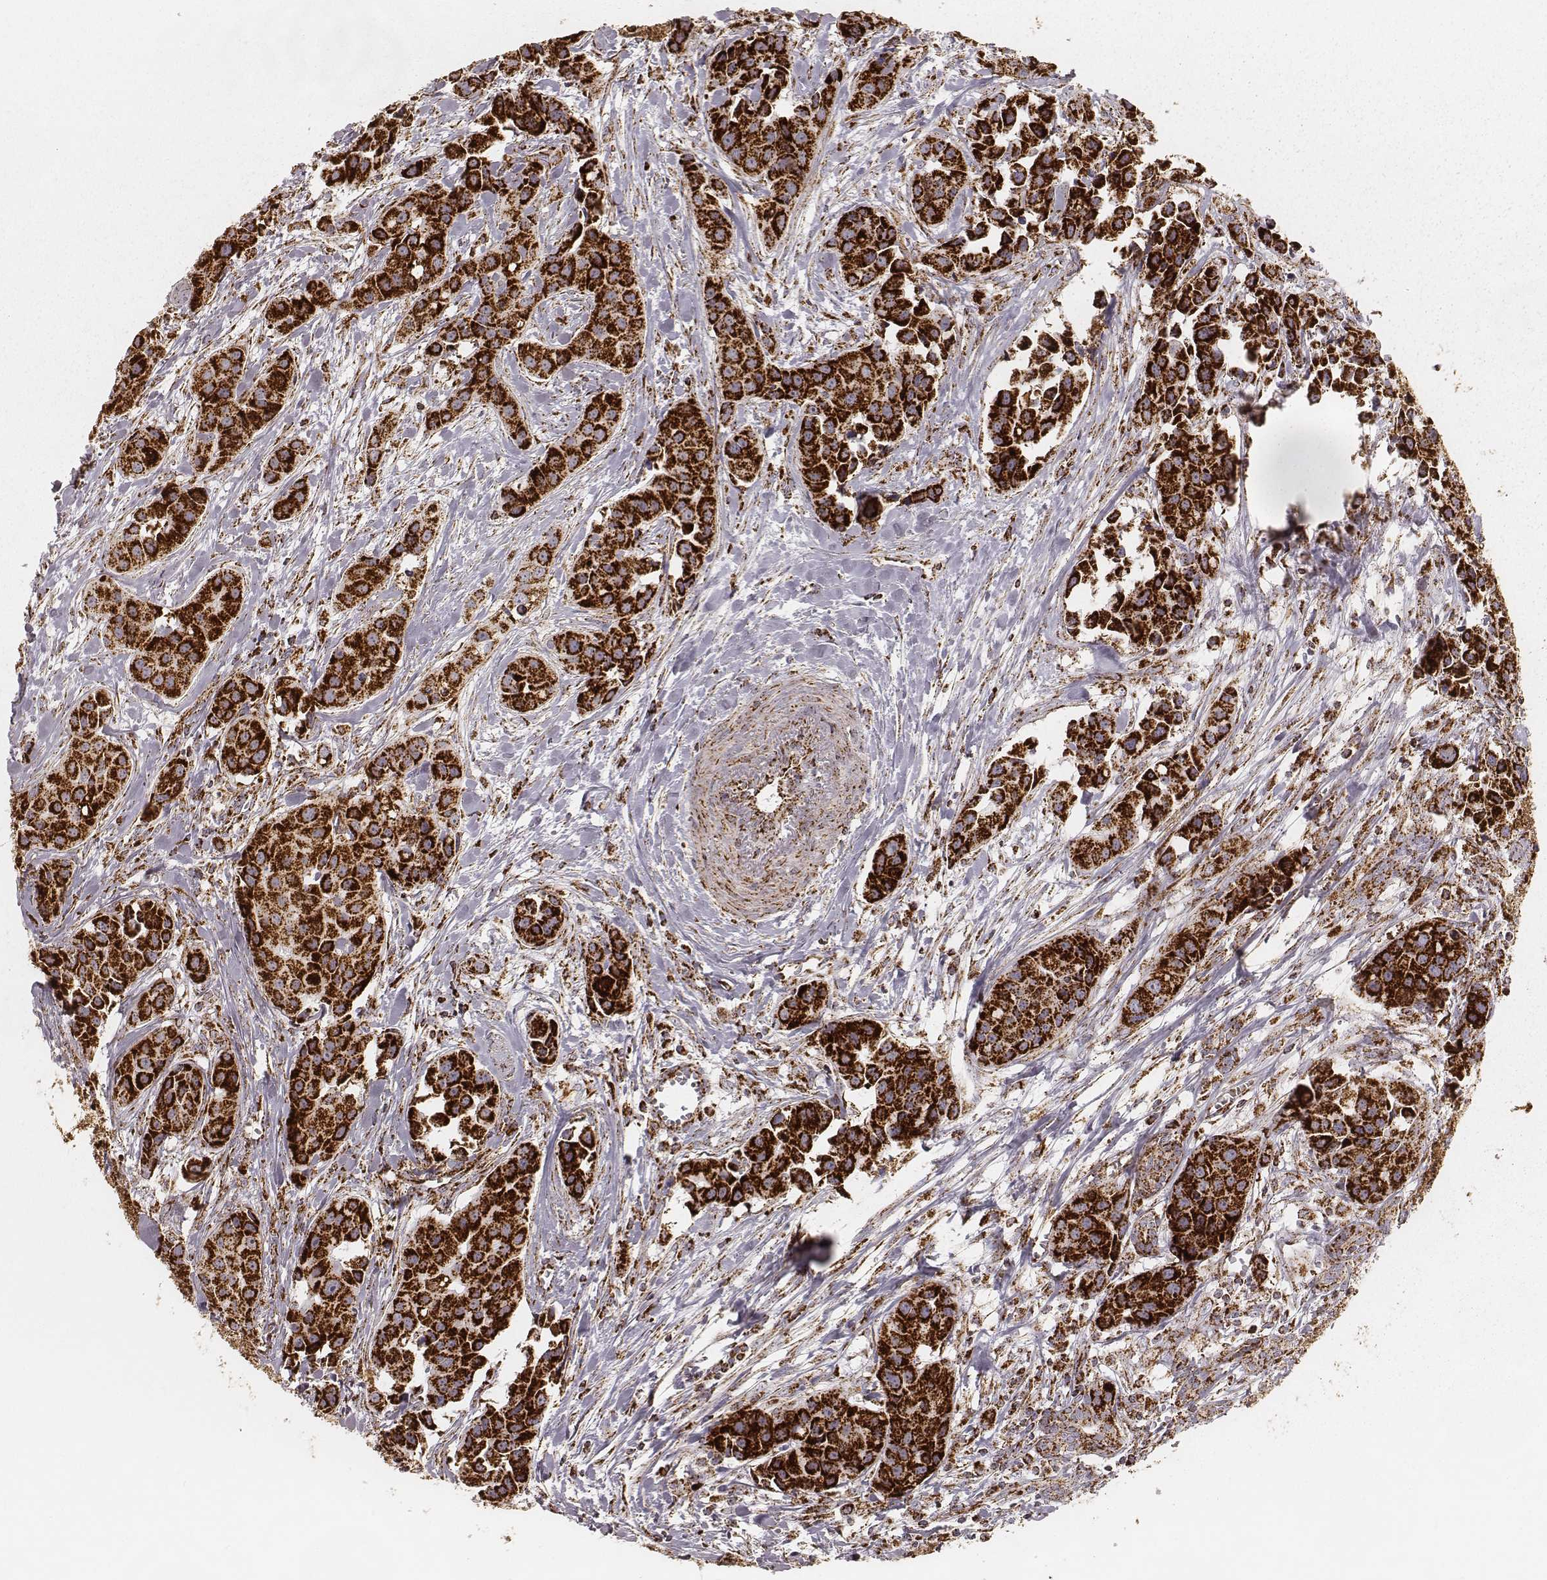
{"staining": {"intensity": "strong", "quantity": ">75%", "location": "cytoplasmic/membranous"}, "tissue": "head and neck cancer", "cell_type": "Tumor cells", "image_type": "cancer", "snomed": [{"axis": "morphology", "description": "Adenocarcinoma, NOS"}, {"axis": "topography", "description": "Head-Neck"}], "caption": "This histopathology image demonstrates adenocarcinoma (head and neck) stained with IHC to label a protein in brown. The cytoplasmic/membranous of tumor cells show strong positivity for the protein. Nuclei are counter-stained blue.", "gene": "CS", "patient": {"sex": "male", "age": 76}}